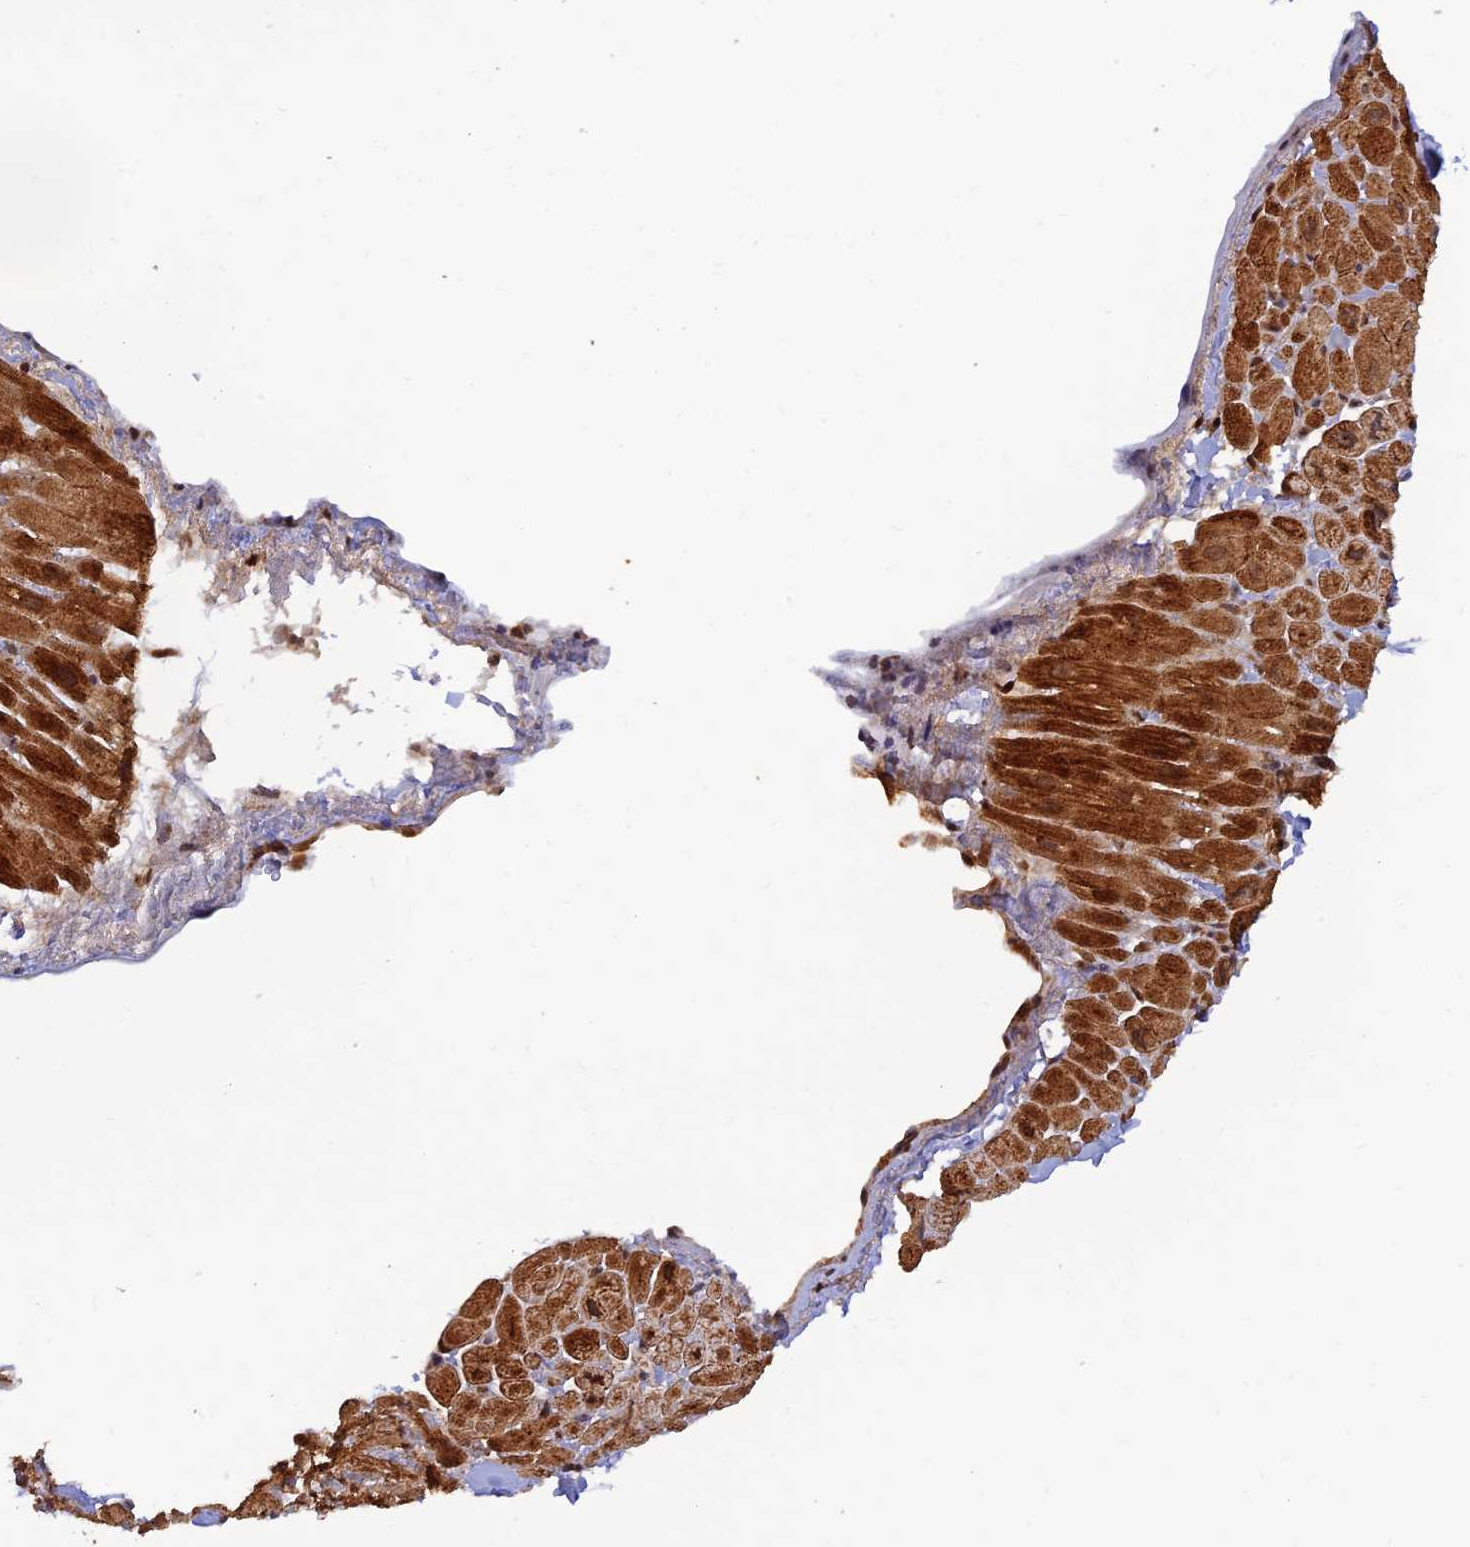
{"staining": {"intensity": "strong", "quantity": ">75%", "location": "cytoplasmic/membranous"}, "tissue": "heart muscle", "cell_type": "Cardiomyocytes", "image_type": "normal", "snomed": [{"axis": "morphology", "description": "Normal tissue, NOS"}, {"axis": "topography", "description": "Heart"}], "caption": "About >75% of cardiomyocytes in unremarkable heart muscle reveal strong cytoplasmic/membranous protein staining as visualized by brown immunohistochemical staining.", "gene": "ZNF565", "patient": {"sex": "male", "age": 65}}